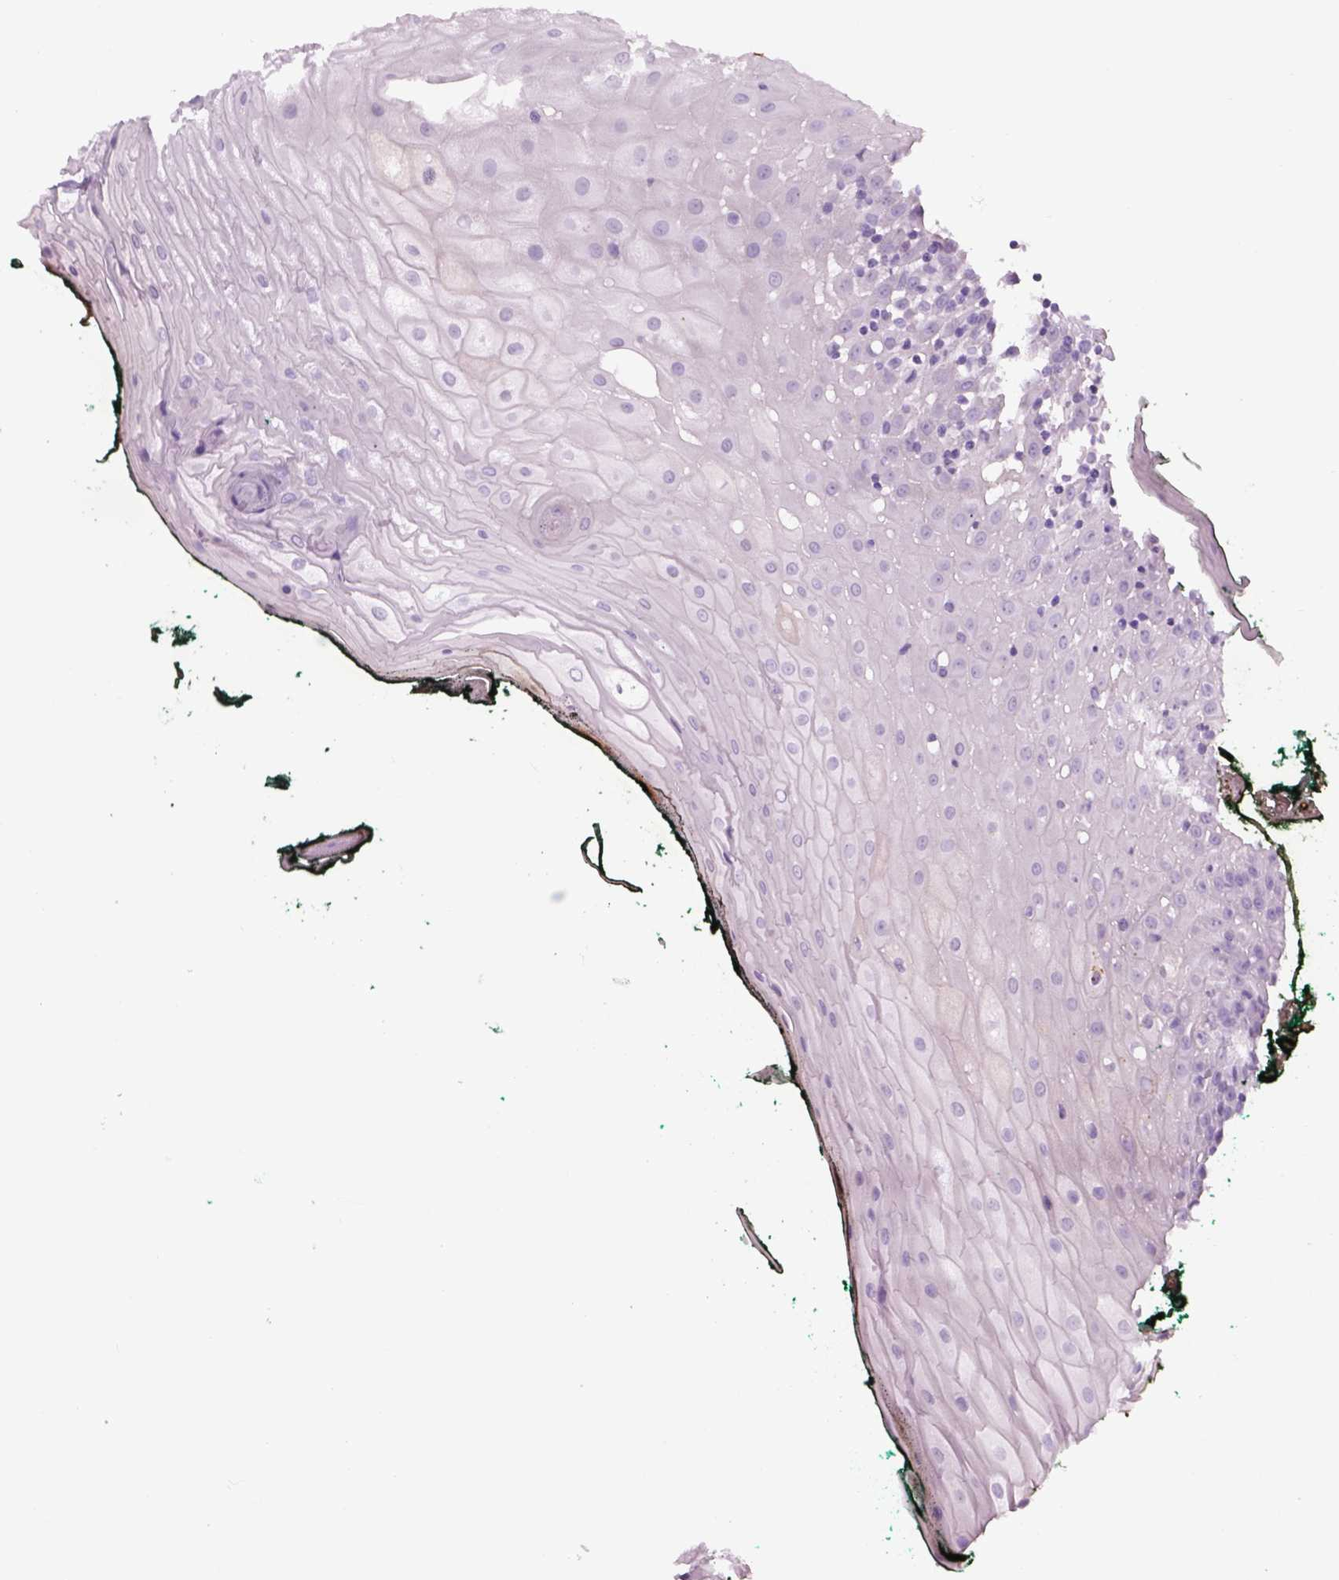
{"staining": {"intensity": "negative", "quantity": "none", "location": "none"}, "tissue": "oral mucosa", "cell_type": "Squamous epithelial cells", "image_type": "normal", "snomed": [{"axis": "morphology", "description": "Normal tissue, NOS"}, {"axis": "topography", "description": "Oral tissue"}, {"axis": "topography", "description": "Head-Neck"}], "caption": "Human oral mucosa stained for a protein using immunohistochemistry (IHC) shows no positivity in squamous epithelial cells.", "gene": "GAS2L2", "patient": {"sex": "female", "age": 68}}